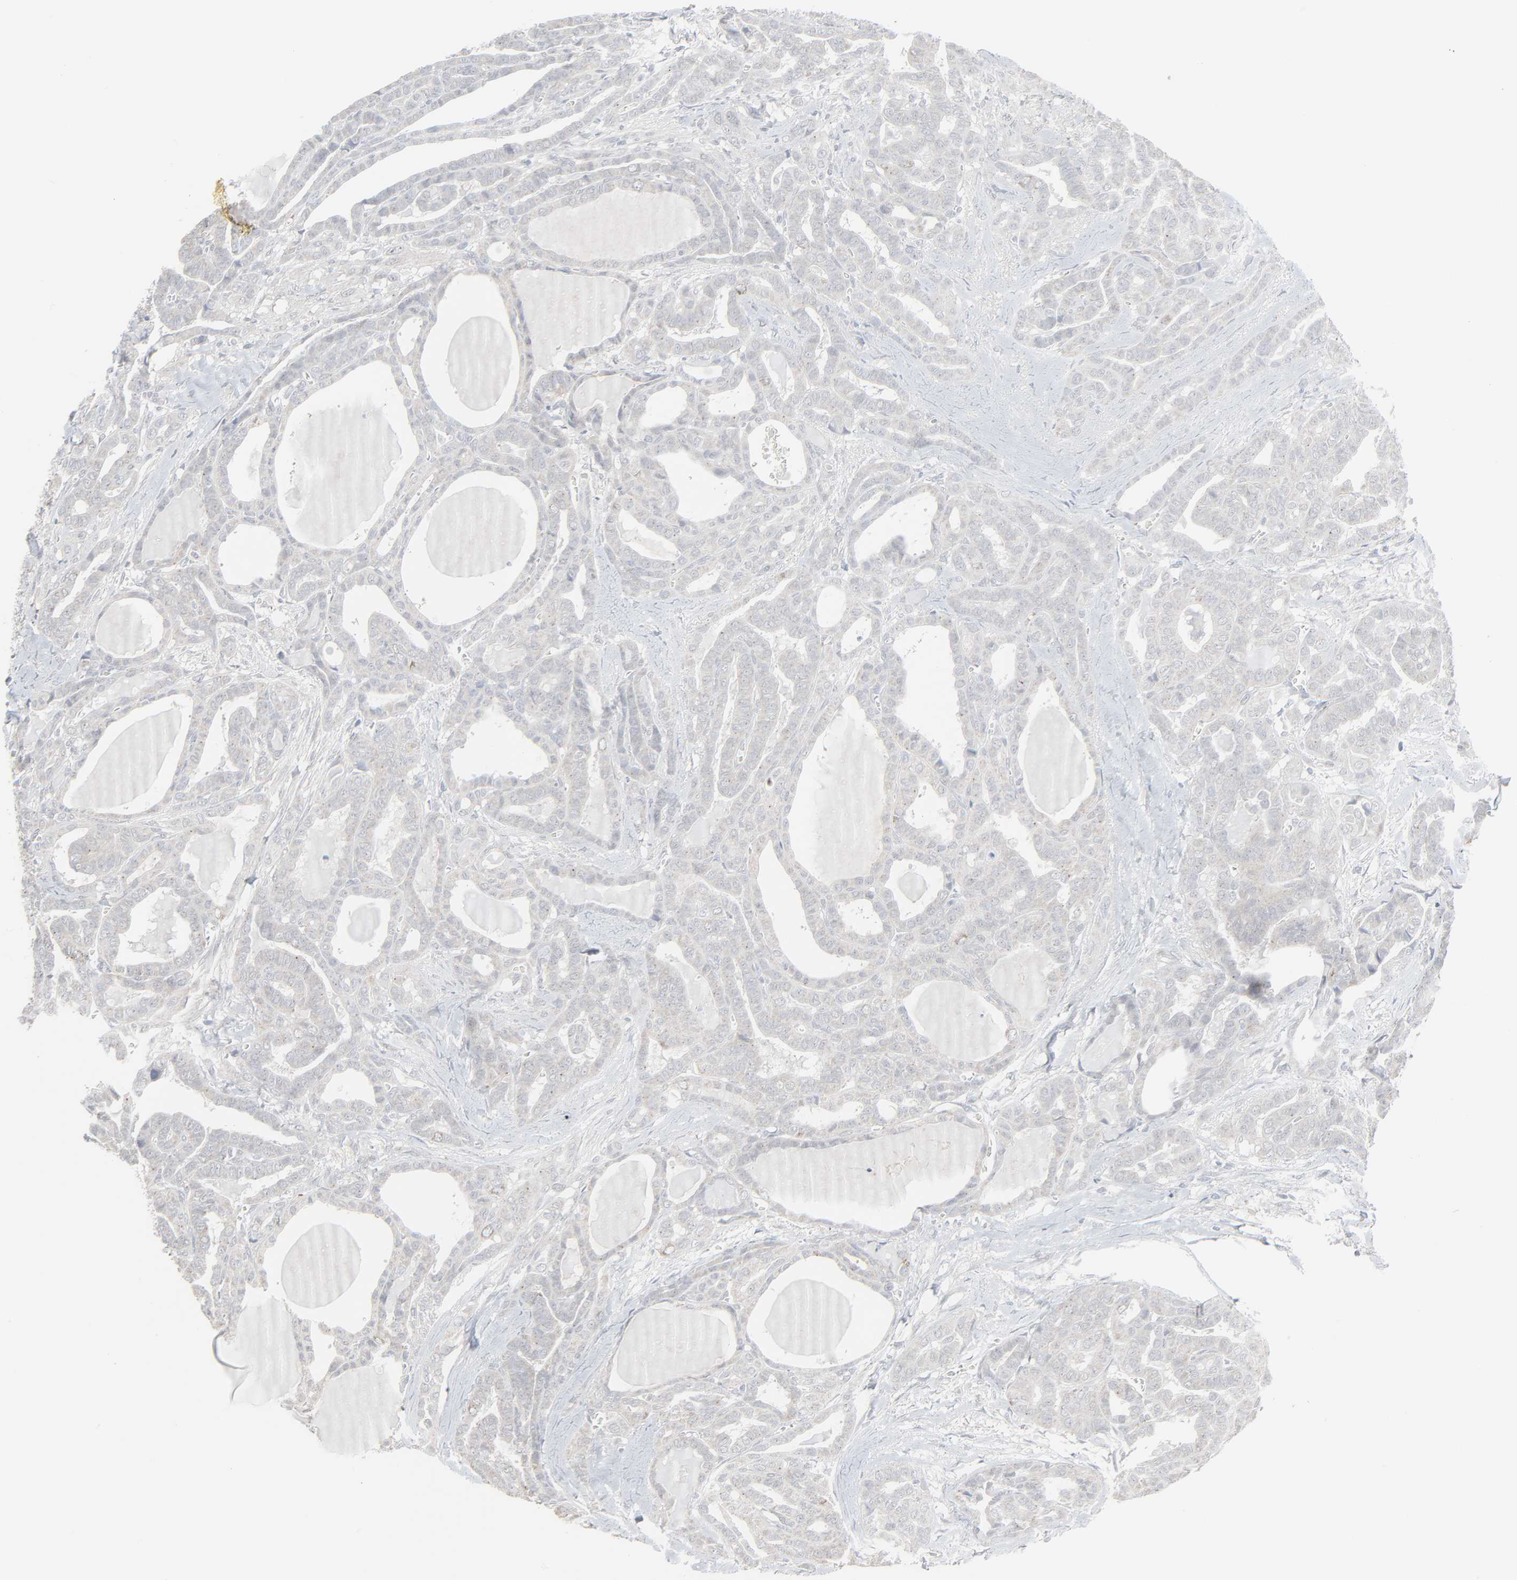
{"staining": {"intensity": "negative", "quantity": "none", "location": "none"}, "tissue": "thyroid cancer", "cell_type": "Tumor cells", "image_type": "cancer", "snomed": [{"axis": "morphology", "description": "Carcinoma, NOS"}, {"axis": "topography", "description": "Thyroid gland"}], "caption": "Photomicrograph shows no significant protein positivity in tumor cells of thyroid carcinoma.", "gene": "NEUROD1", "patient": {"sex": "female", "age": 91}}